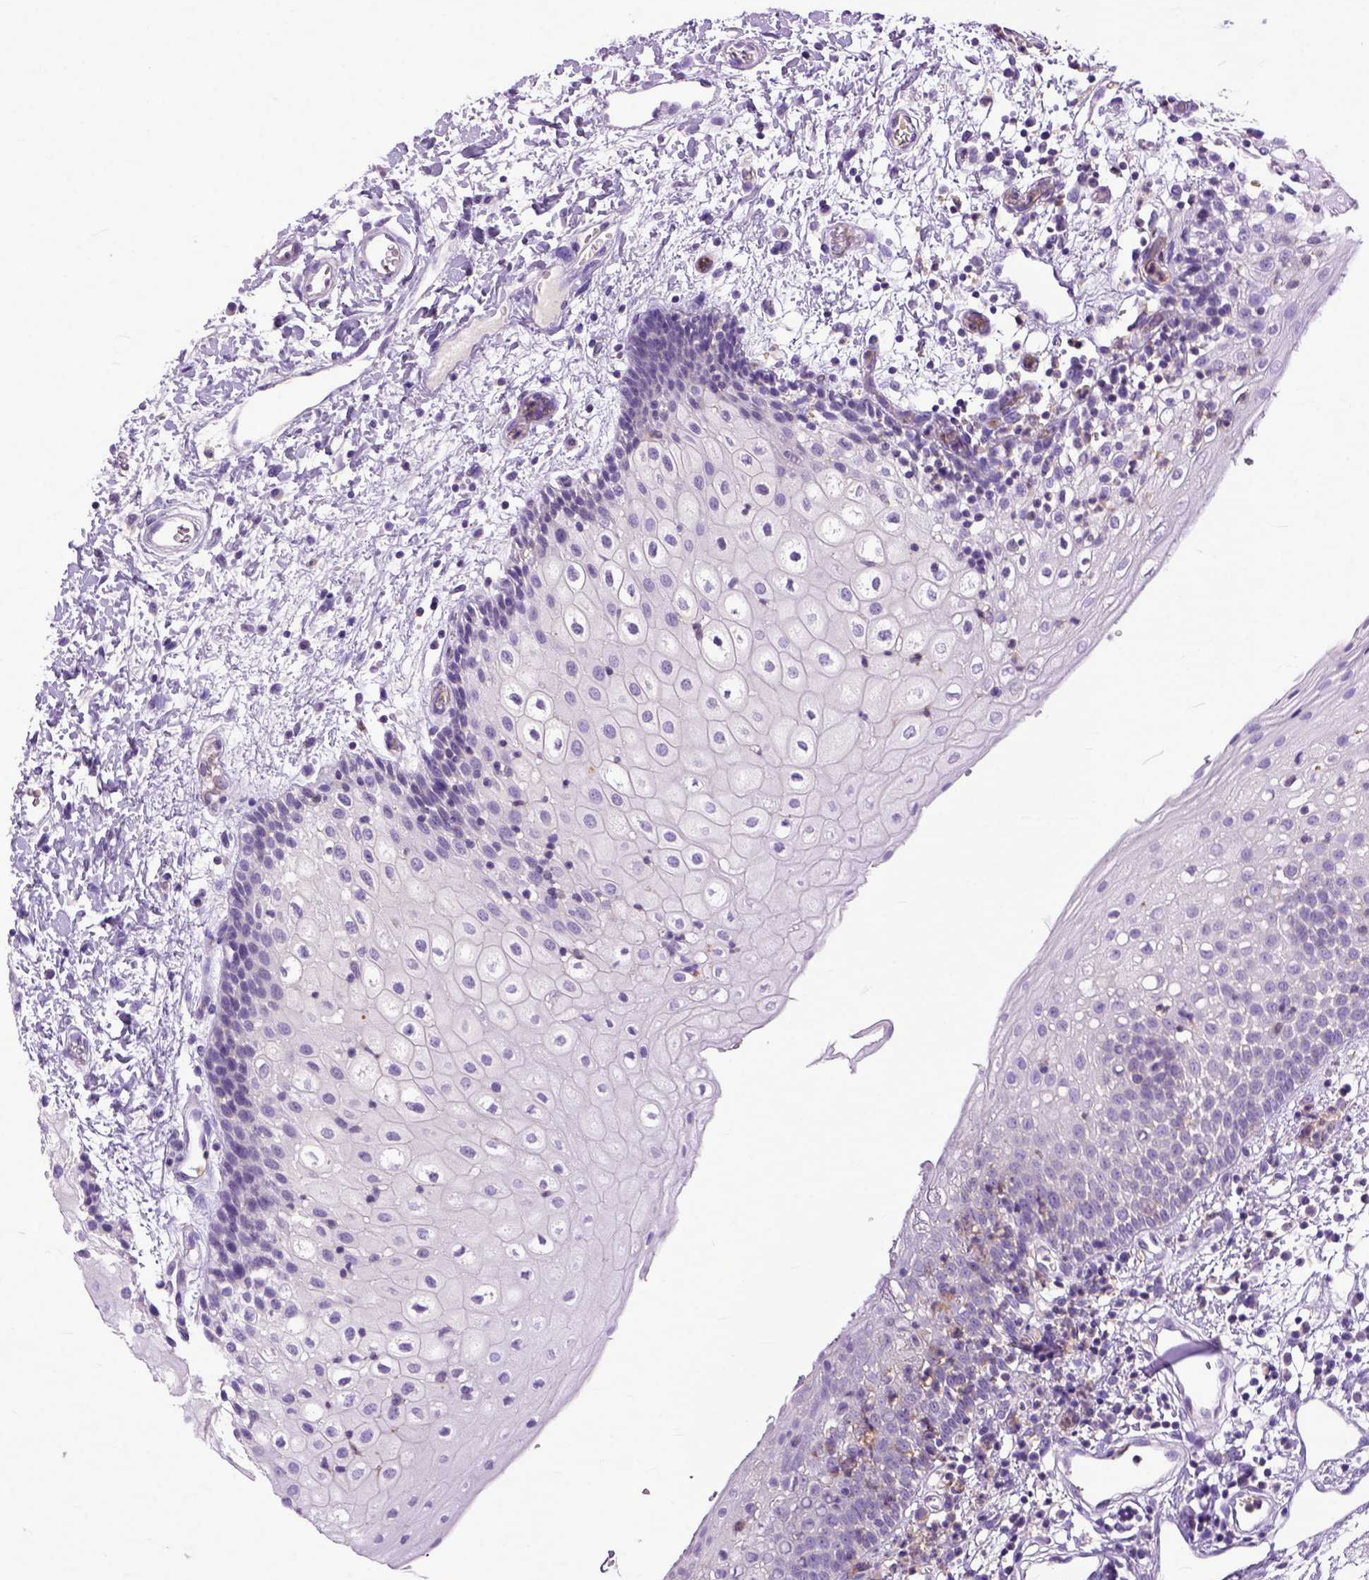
{"staining": {"intensity": "weak", "quantity": "<25%", "location": "cytoplasmic/membranous"}, "tissue": "oral mucosa", "cell_type": "Squamous epithelial cells", "image_type": "normal", "snomed": [{"axis": "morphology", "description": "Normal tissue, NOS"}, {"axis": "topography", "description": "Oral tissue"}], "caption": "Immunohistochemistry of normal oral mucosa exhibits no positivity in squamous epithelial cells. (IHC, brightfield microscopy, high magnification).", "gene": "NAMPT", "patient": {"sex": "female", "age": 43}}